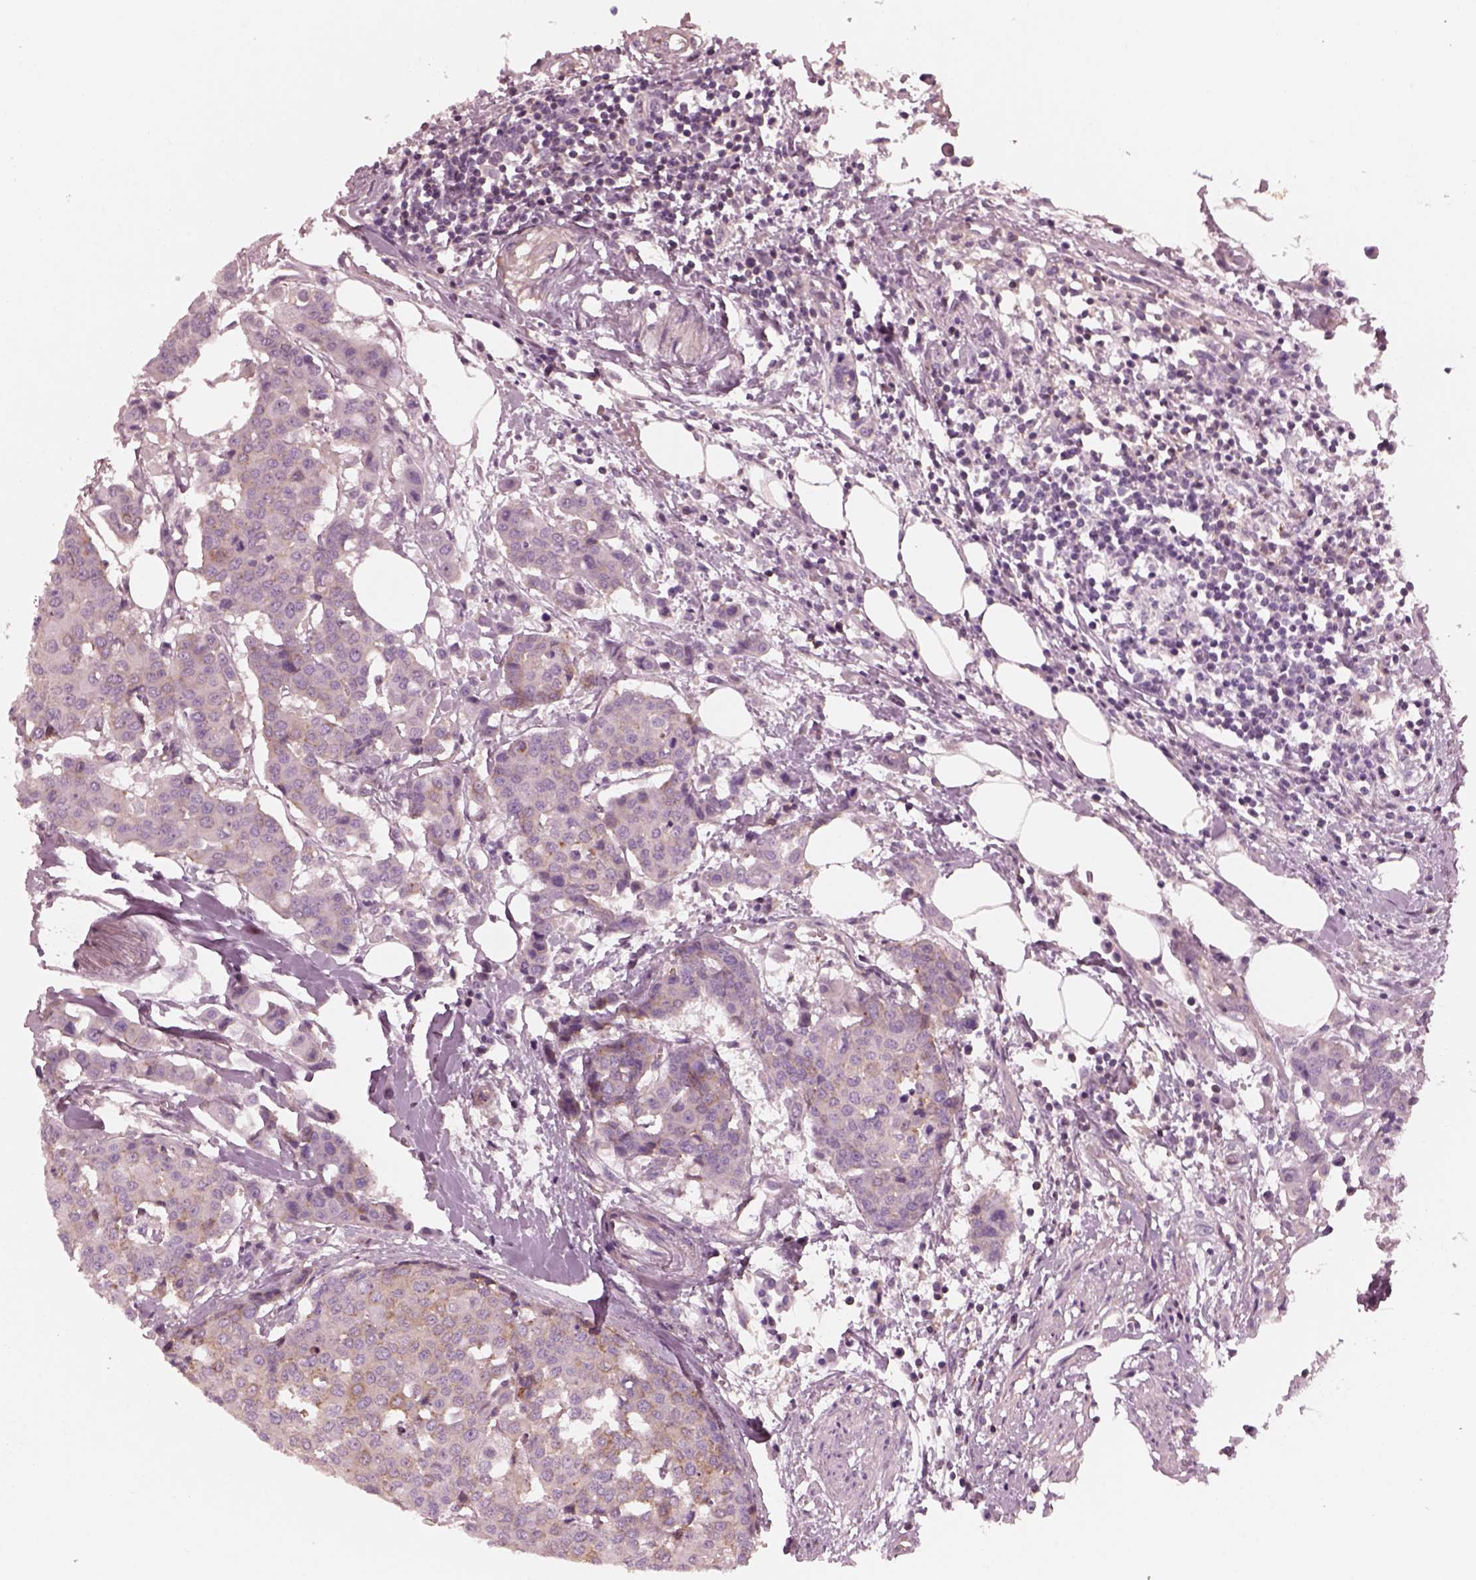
{"staining": {"intensity": "weak", "quantity": "<25%", "location": "cytoplasmic/membranous"}, "tissue": "carcinoid", "cell_type": "Tumor cells", "image_type": "cancer", "snomed": [{"axis": "morphology", "description": "Carcinoid, malignant, NOS"}, {"axis": "topography", "description": "Colon"}], "caption": "DAB (3,3'-diaminobenzidine) immunohistochemical staining of human carcinoid (malignant) shows no significant expression in tumor cells.", "gene": "ELAPOR1", "patient": {"sex": "male", "age": 81}}